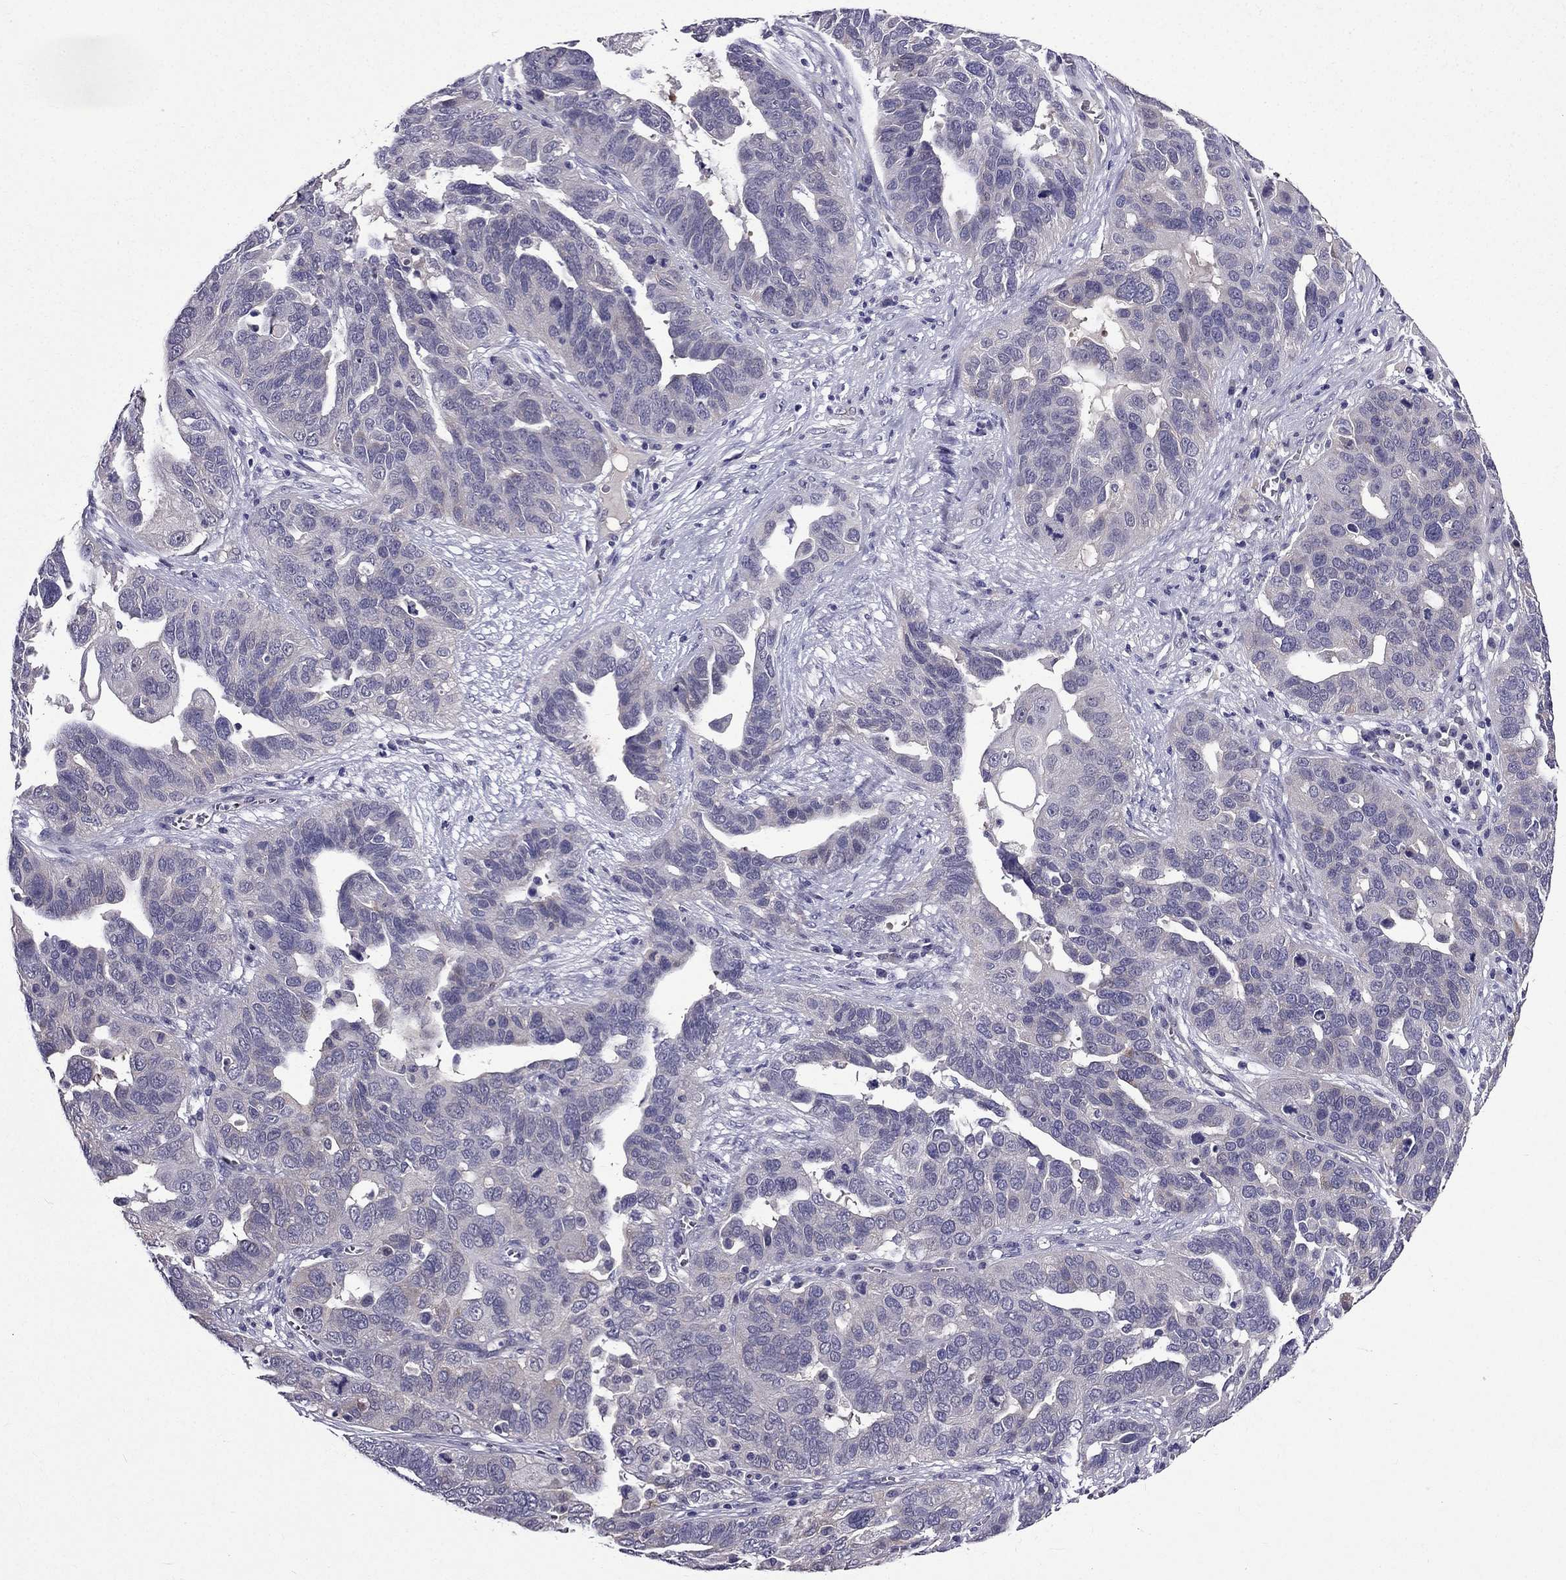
{"staining": {"intensity": "negative", "quantity": "none", "location": "none"}, "tissue": "ovarian cancer", "cell_type": "Tumor cells", "image_type": "cancer", "snomed": [{"axis": "morphology", "description": "Carcinoma, endometroid"}, {"axis": "topography", "description": "Soft tissue"}, {"axis": "topography", "description": "Ovary"}], "caption": "Tumor cells show no significant protein positivity in ovarian cancer (endometroid carcinoma).", "gene": "DUSP15", "patient": {"sex": "female", "age": 52}}